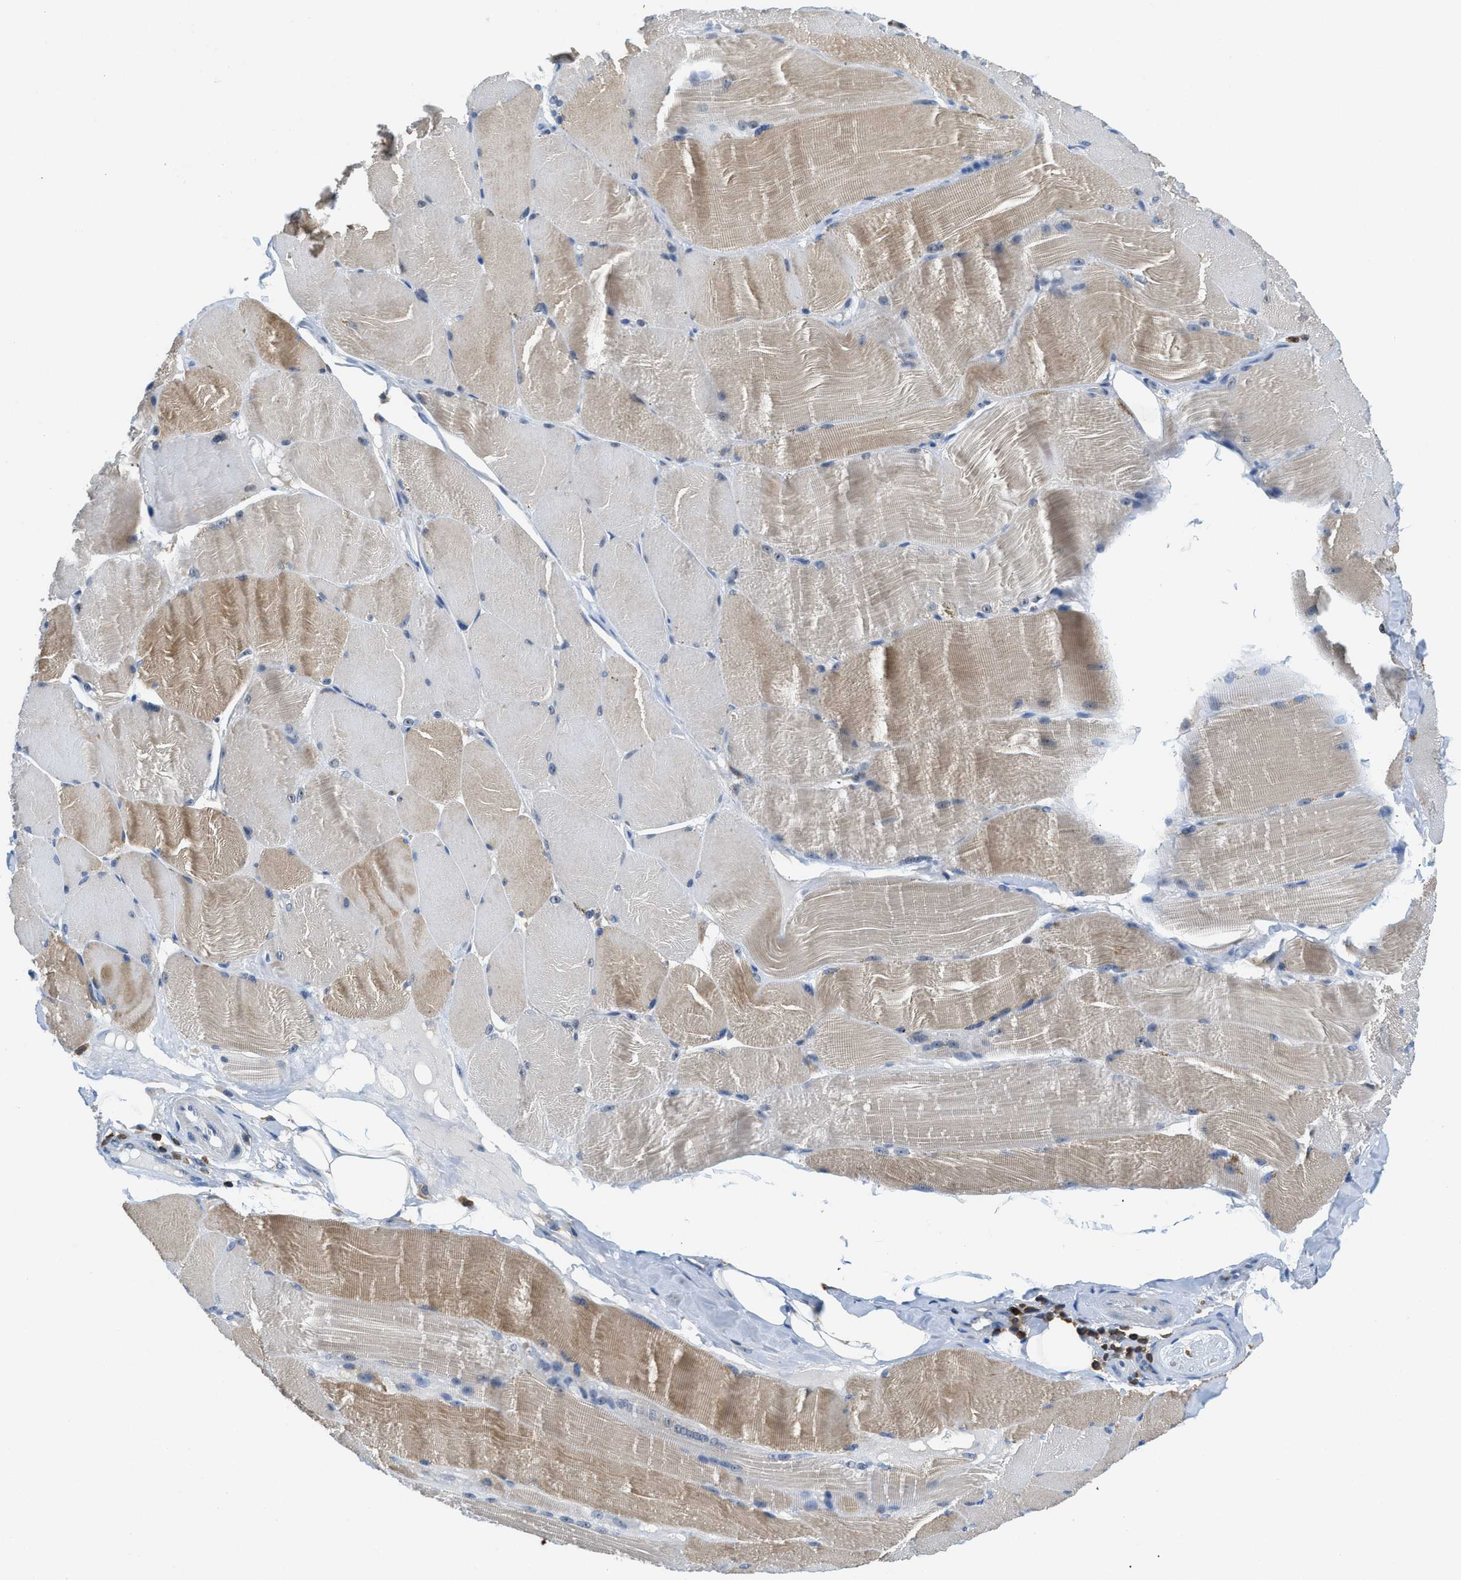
{"staining": {"intensity": "moderate", "quantity": "25%-75%", "location": "cytoplasmic/membranous"}, "tissue": "skeletal muscle", "cell_type": "Myocytes", "image_type": "normal", "snomed": [{"axis": "morphology", "description": "Normal tissue, NOS"}, {"axis": "topography", "description": "Skin"}, {"axis": "topography", "description": "Skeletal muscle"}], "caption": "IHC of unremarkable skeletal muscle displays medium levels of moderate cytoplasmic/membranous staining in about 25%-75% of myocytes.", "gene": "FAM151A", "patient": {"sex": "male", "age": 83}}